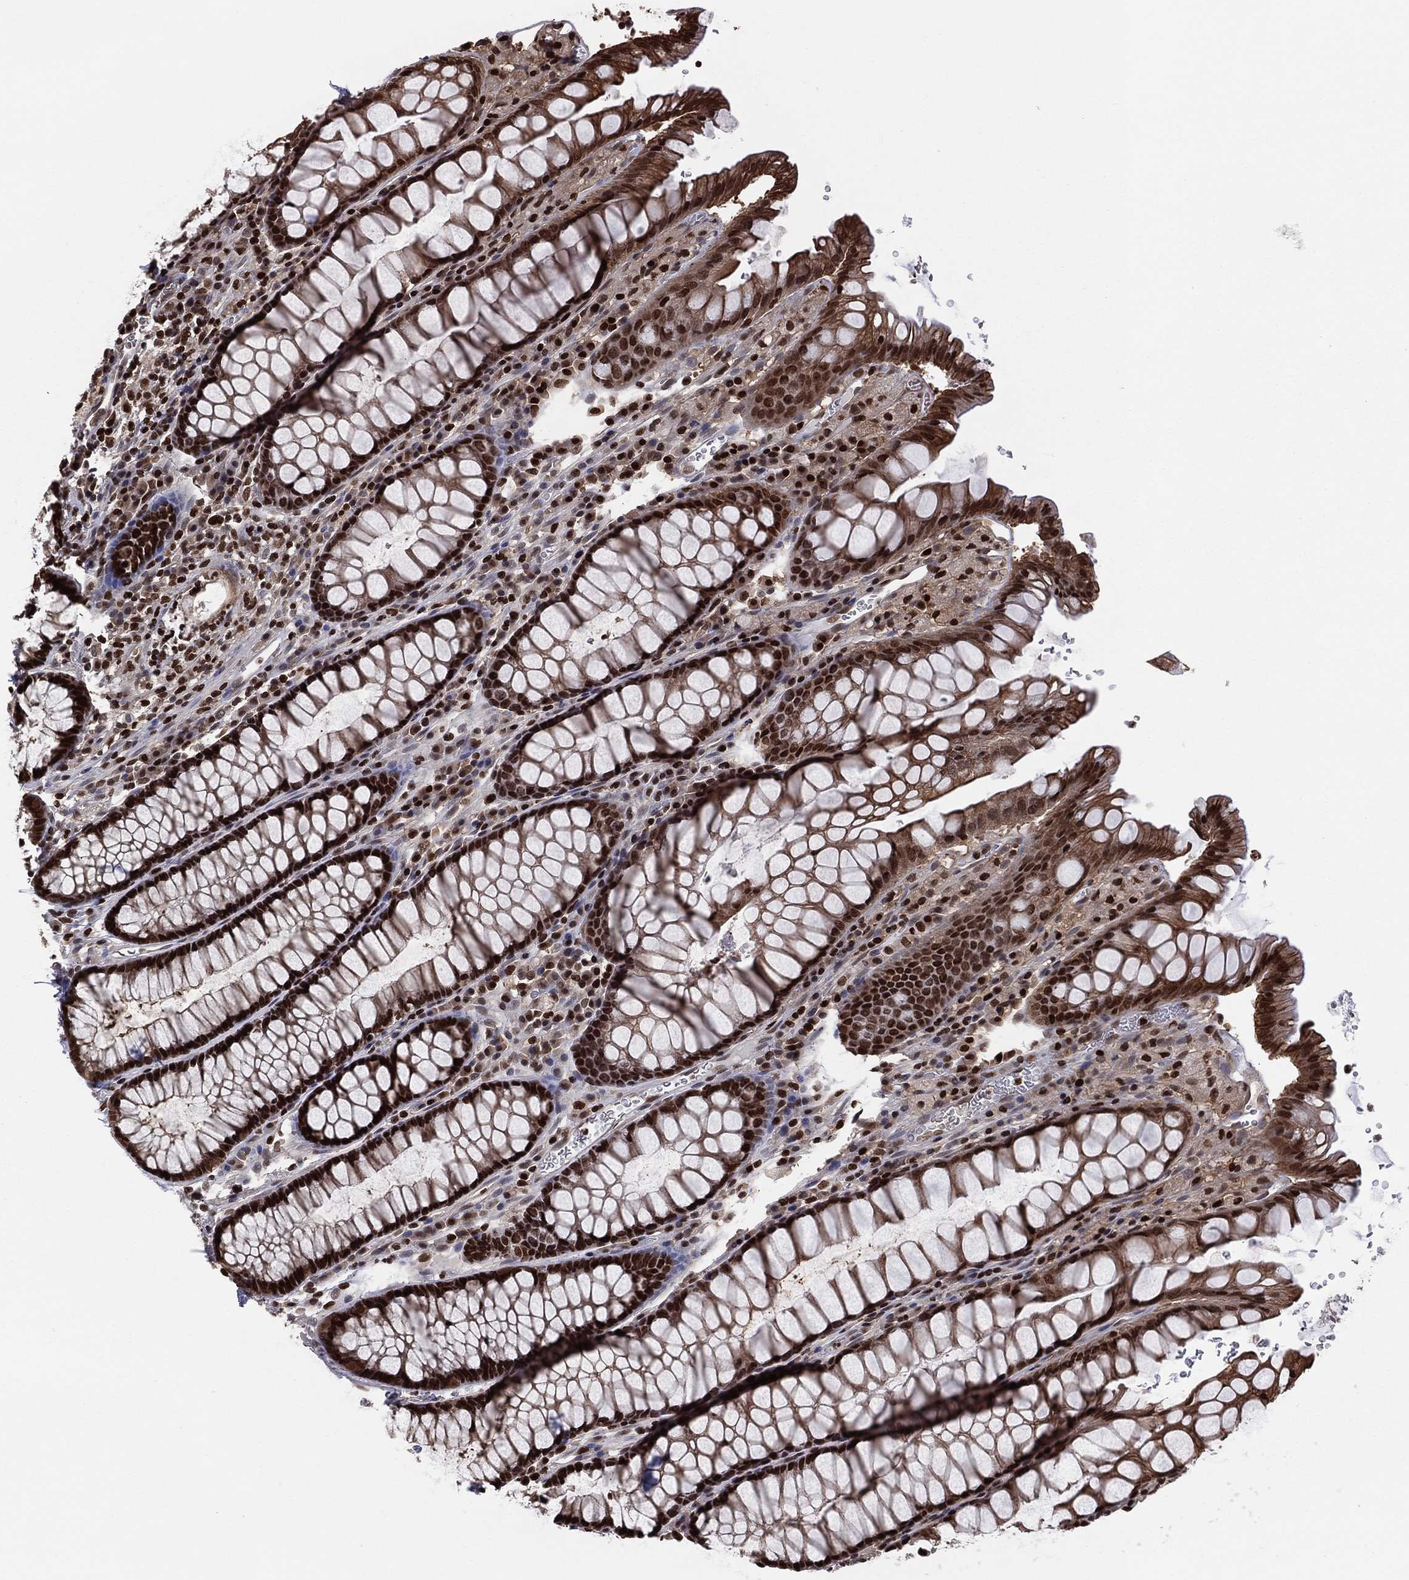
{"staining": {"intensity": "strong", "quantity": ">75%", "location": "cytoplasmic/membranous,nuclear"}, "tissue": "rectum", "cell_type": "Glandular cells", "image_type": "normal", "snomed": [{"axis": "morphology", "description": "Normal tissue, NOS"}, {"axis": "topography", "description": "Rectum"}], "caption": "Approximately >75% of glandular cells in normal rectum show strong cytoplasmic/membranous,nuclear protein positivity as visualized by brown immunohistochemical staining.", "gene": "PSMA1", "patient": {"sex": "female", "age": 68}}